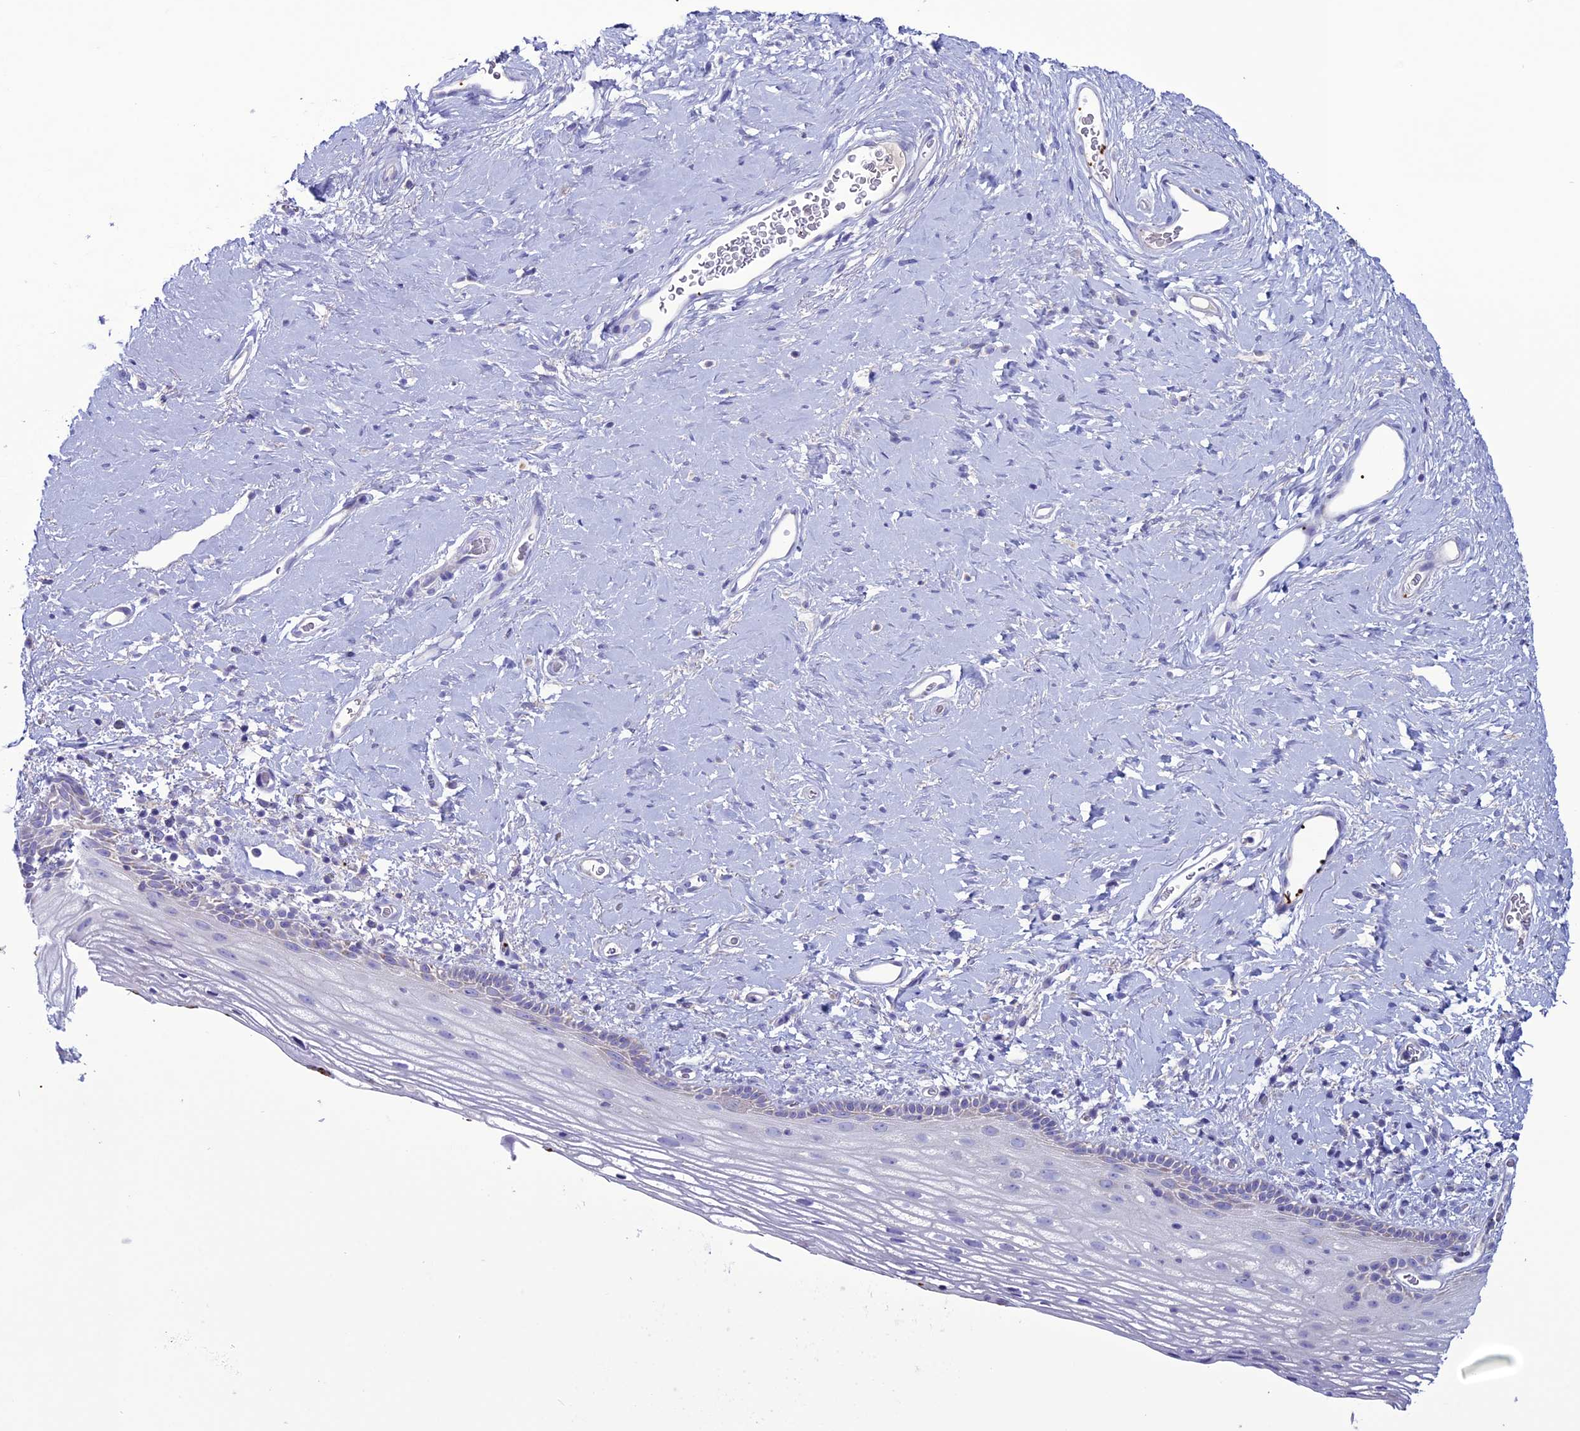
{"staining": {"intensity": "weak", "quantity": "<25%", "location": "cytoplasmic/membranous"}, "tissue": "vagina", "cell_type": "Squamous epithelial cells", "image_type": "normal", "snomed": [{"axis": "morphology", "description": "Normal tissue, NOS"}, {"axis": "morphology", "description": "Adenocarcinoma, NOS"}, {"axis": "topography", "description": "Rectum"}, {"axis": "topography", "description": "Vagina"}], "caption": "A photomicrograph of human vagina is negative for staining in squamous epithelial cells. (Brightfield microscopy of DAB immunohistochemistry (IHC) at high magnification).", "gene": "C21orf140", "patient": {"sex": "female", "age": 71}}